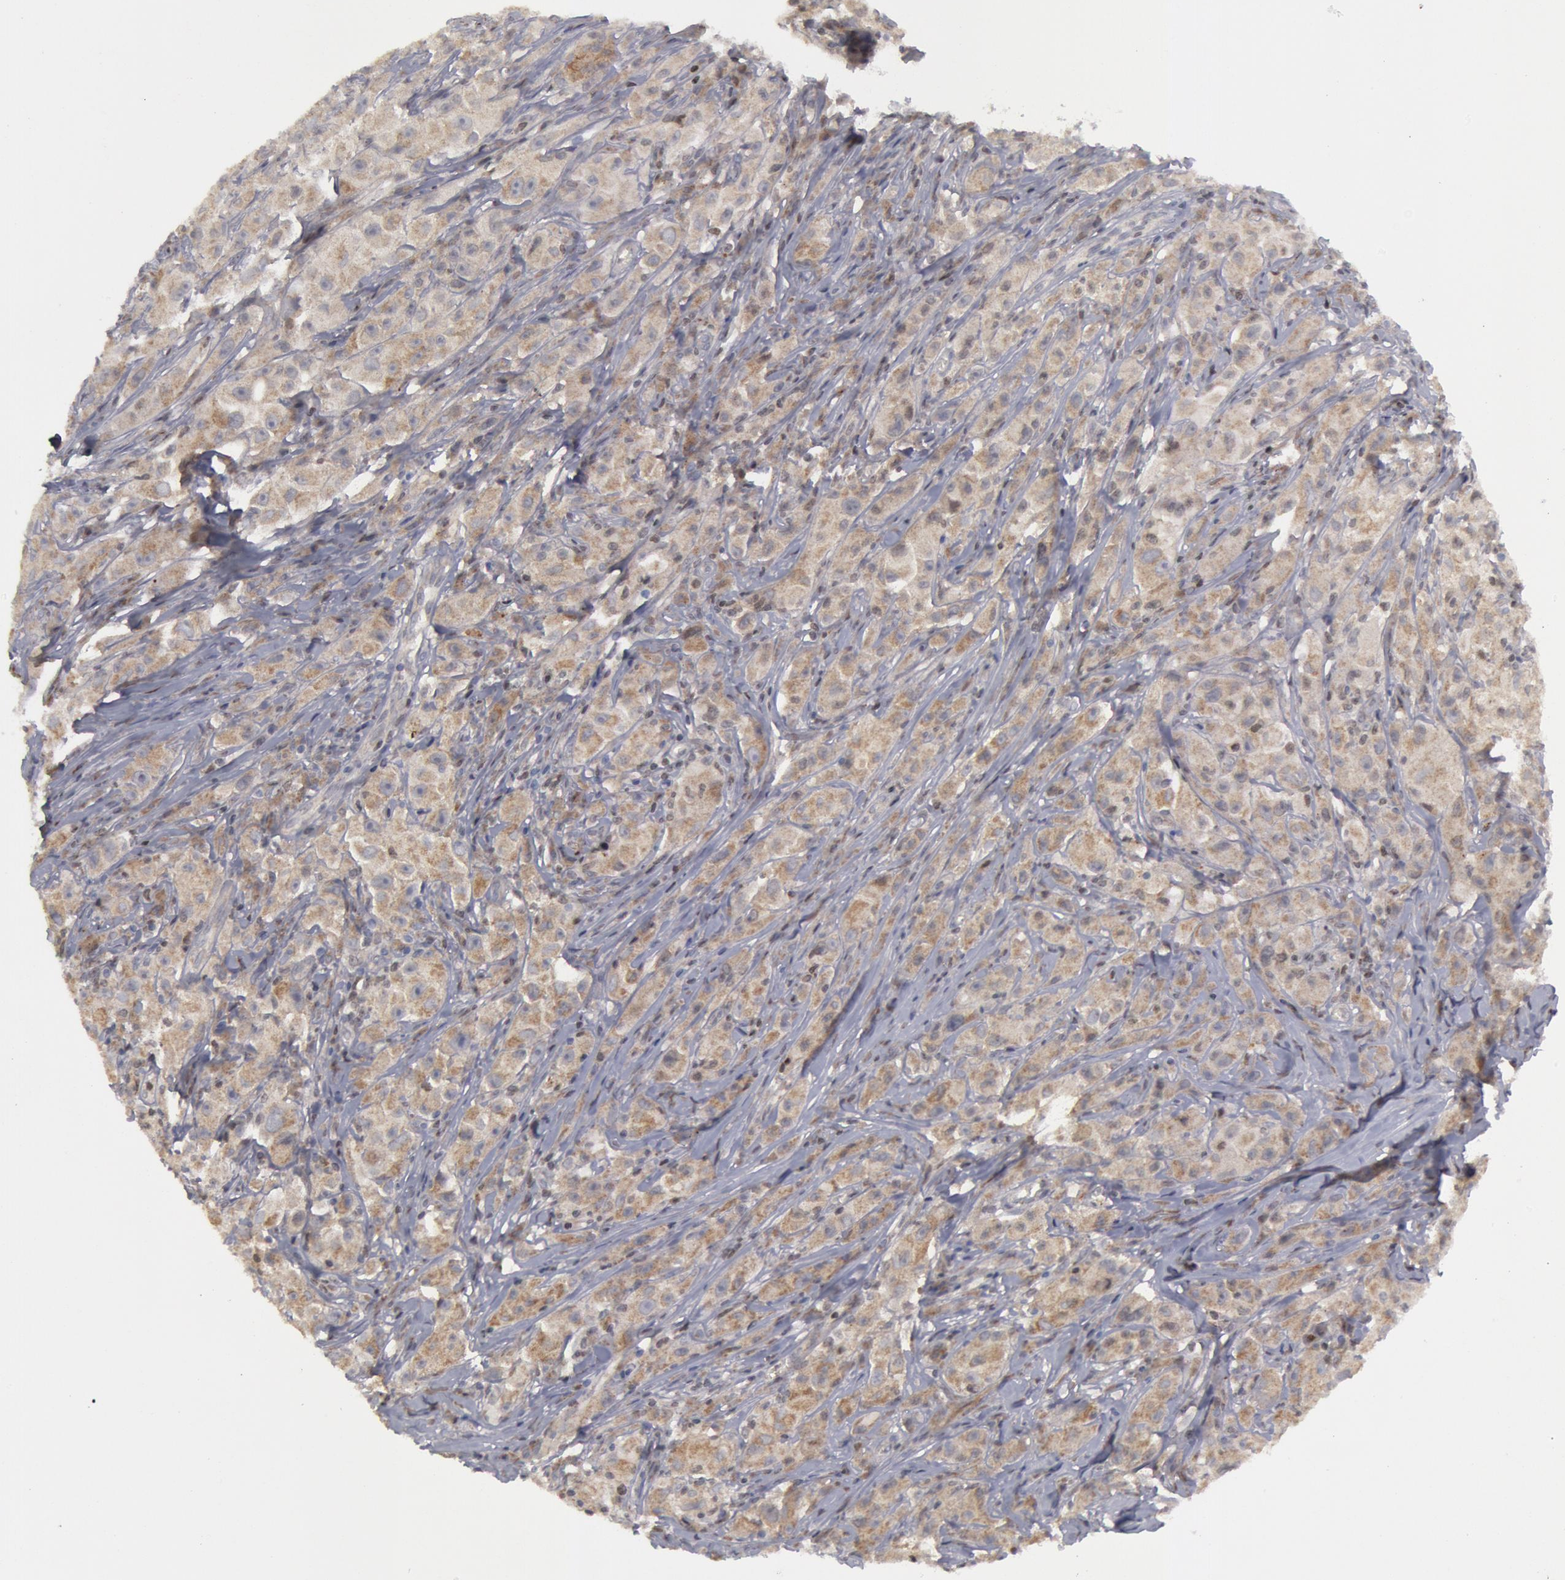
{"staining": {"intensity": "weak", "quantity": "25%-75%", "location": "cytoplasmic/membranous"}, "tissue": "melanoma", "cell_type": "Tumor cells", "image_type": "cancer", "snomed": [{"axis": "morphology", "description": "Malignant melanoma, NOS"}, {"axis": "topography", "description": "Skin"}], "caption": "Immunohistochemistry (IHC) micrograph of melanoma stained for a protein (brown), which reveals low levels of weak cytoplasmic/membranous expression in about 25%-75% of tumor cells.", "gene": "ERBB2", "patient": {"sex": "male", "age": 56}}